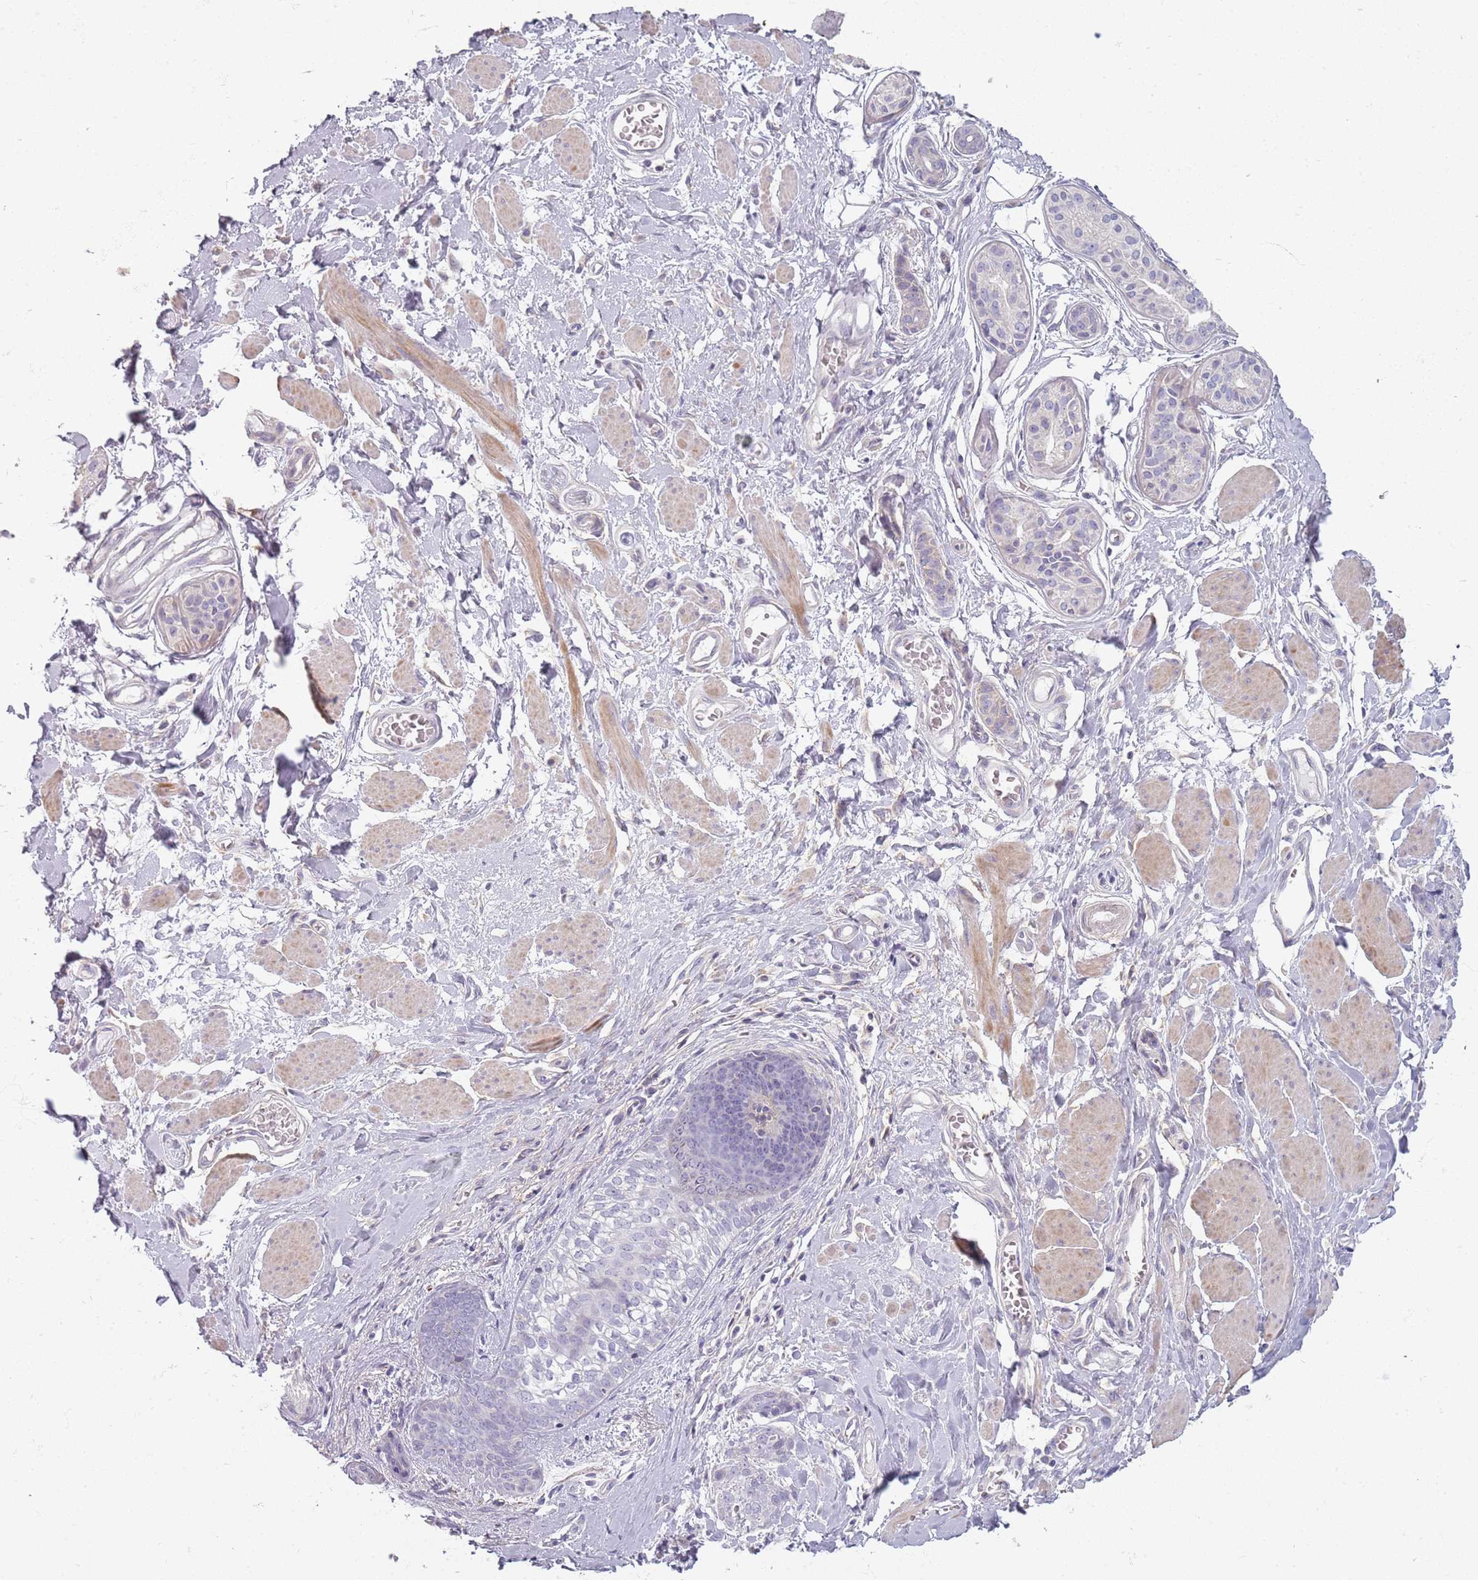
{"staining": {"intensity": "negative", "quantity": "none", "location": "none"}, "tissue": "skin cancer", "cell_type": "Tumor cells", "image_type": "cancer", "snomed": [{"axis": "morphology", "description": "Squamous cell carcinoma, NOS"}, {"axis": "topography", "description": "Skin"}, {"axis": "topography", "description": "Vulva"}], "caption": "IHC image of squamous cell carcinoma (skin) stained for a protein (brown), which demonstrates no expression in tumor cells.", "gene": "SYNGR3", "patient": {"sex": "female", "age": 85}}